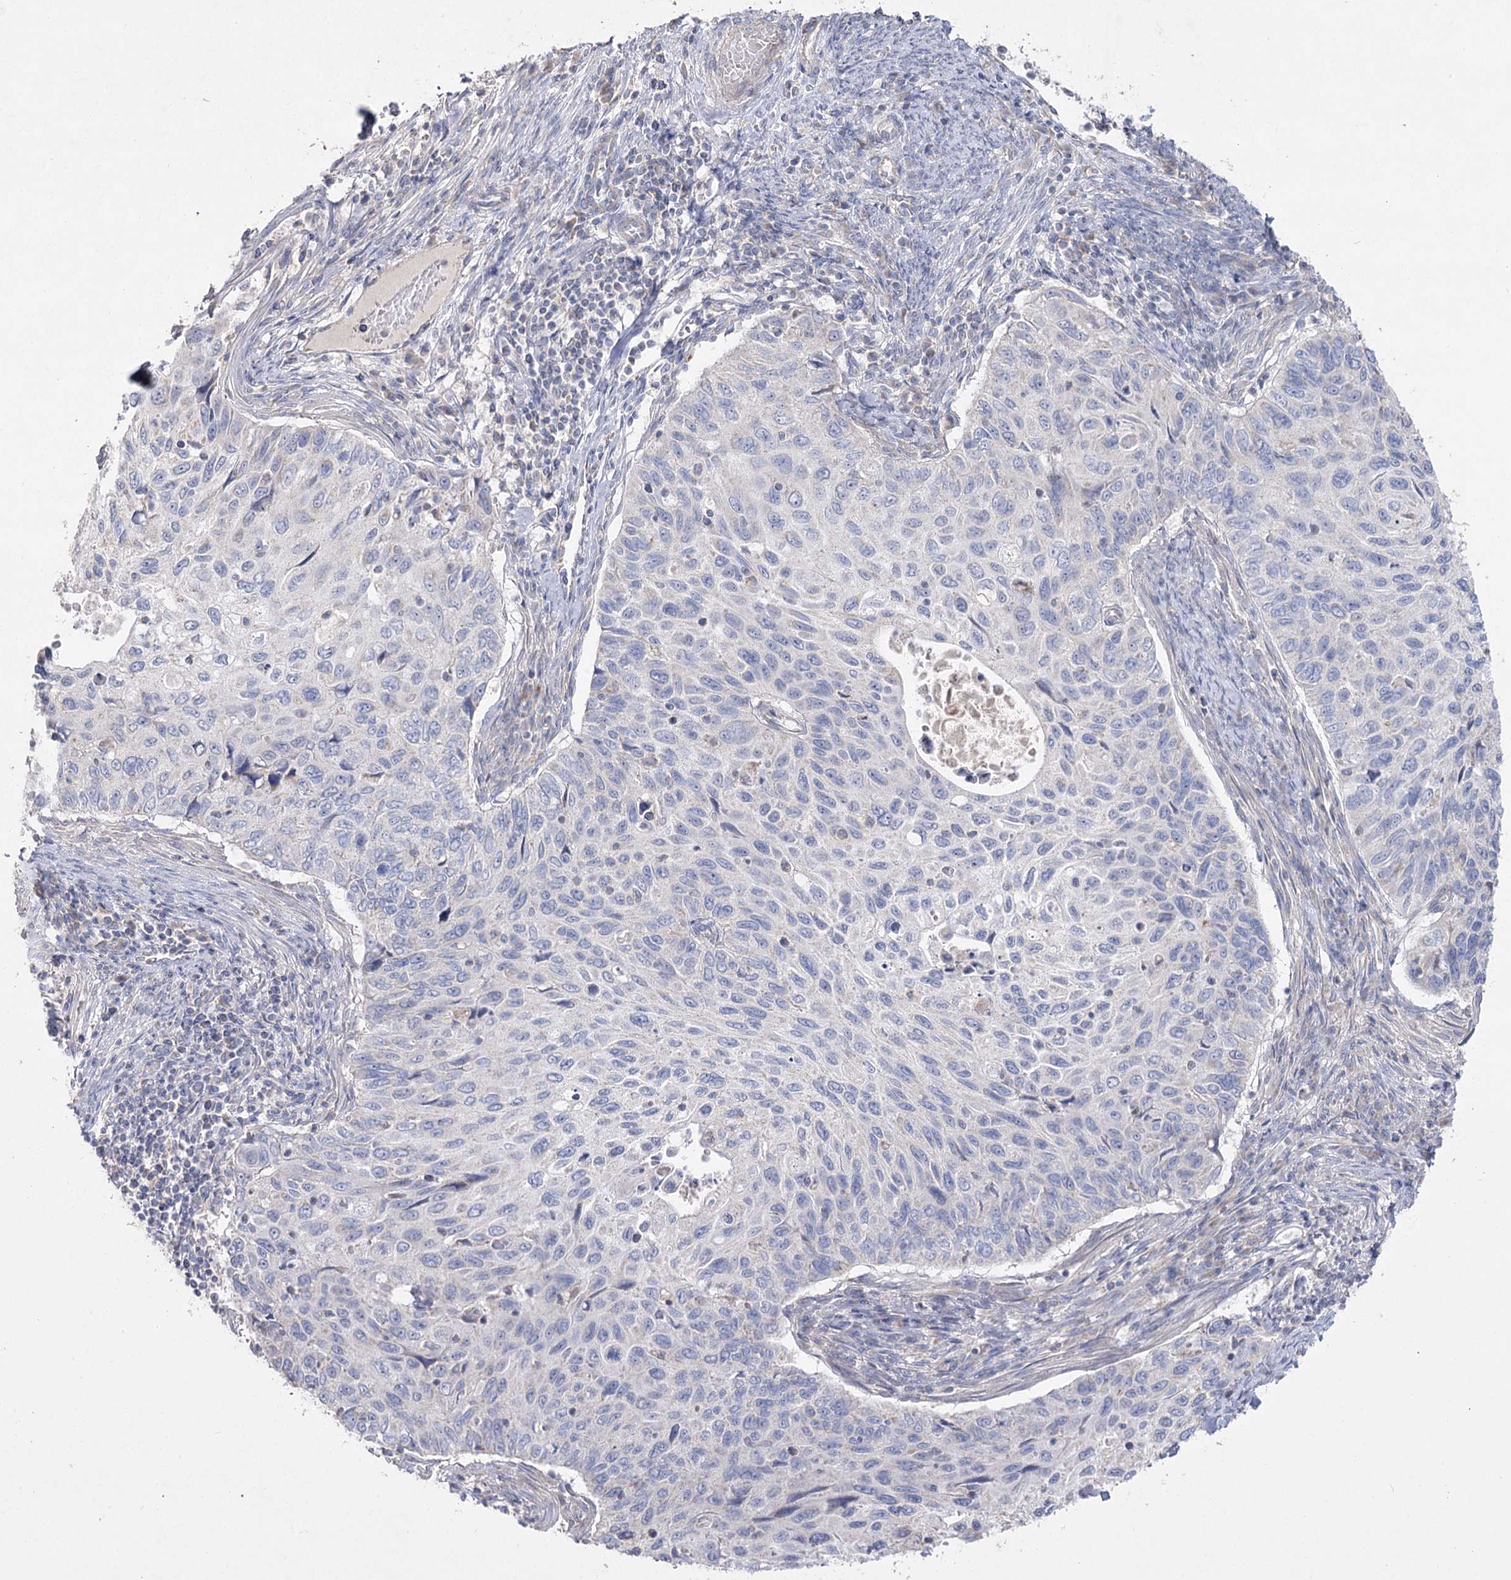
{"staining": {"intensity": "negative", "quantity": "none", "location": "none"}, "tissue": "cervical cancer", "cell_type": "Tumor cells", "image_type": "cancer", "snomed": [{"axis": "morphology", "description": "Squamous cell carcinoma, NOS"}, {"axis": "topography", "description": "Cervix"}], "caption": "DAB (3,3'-diaminobenzidine) immunohistochemical staining of human cervical cancer exhibits no significant staining in tumor cells.", "gene": "TMEM187", "patient": {"sex": "female", "age": 70}}